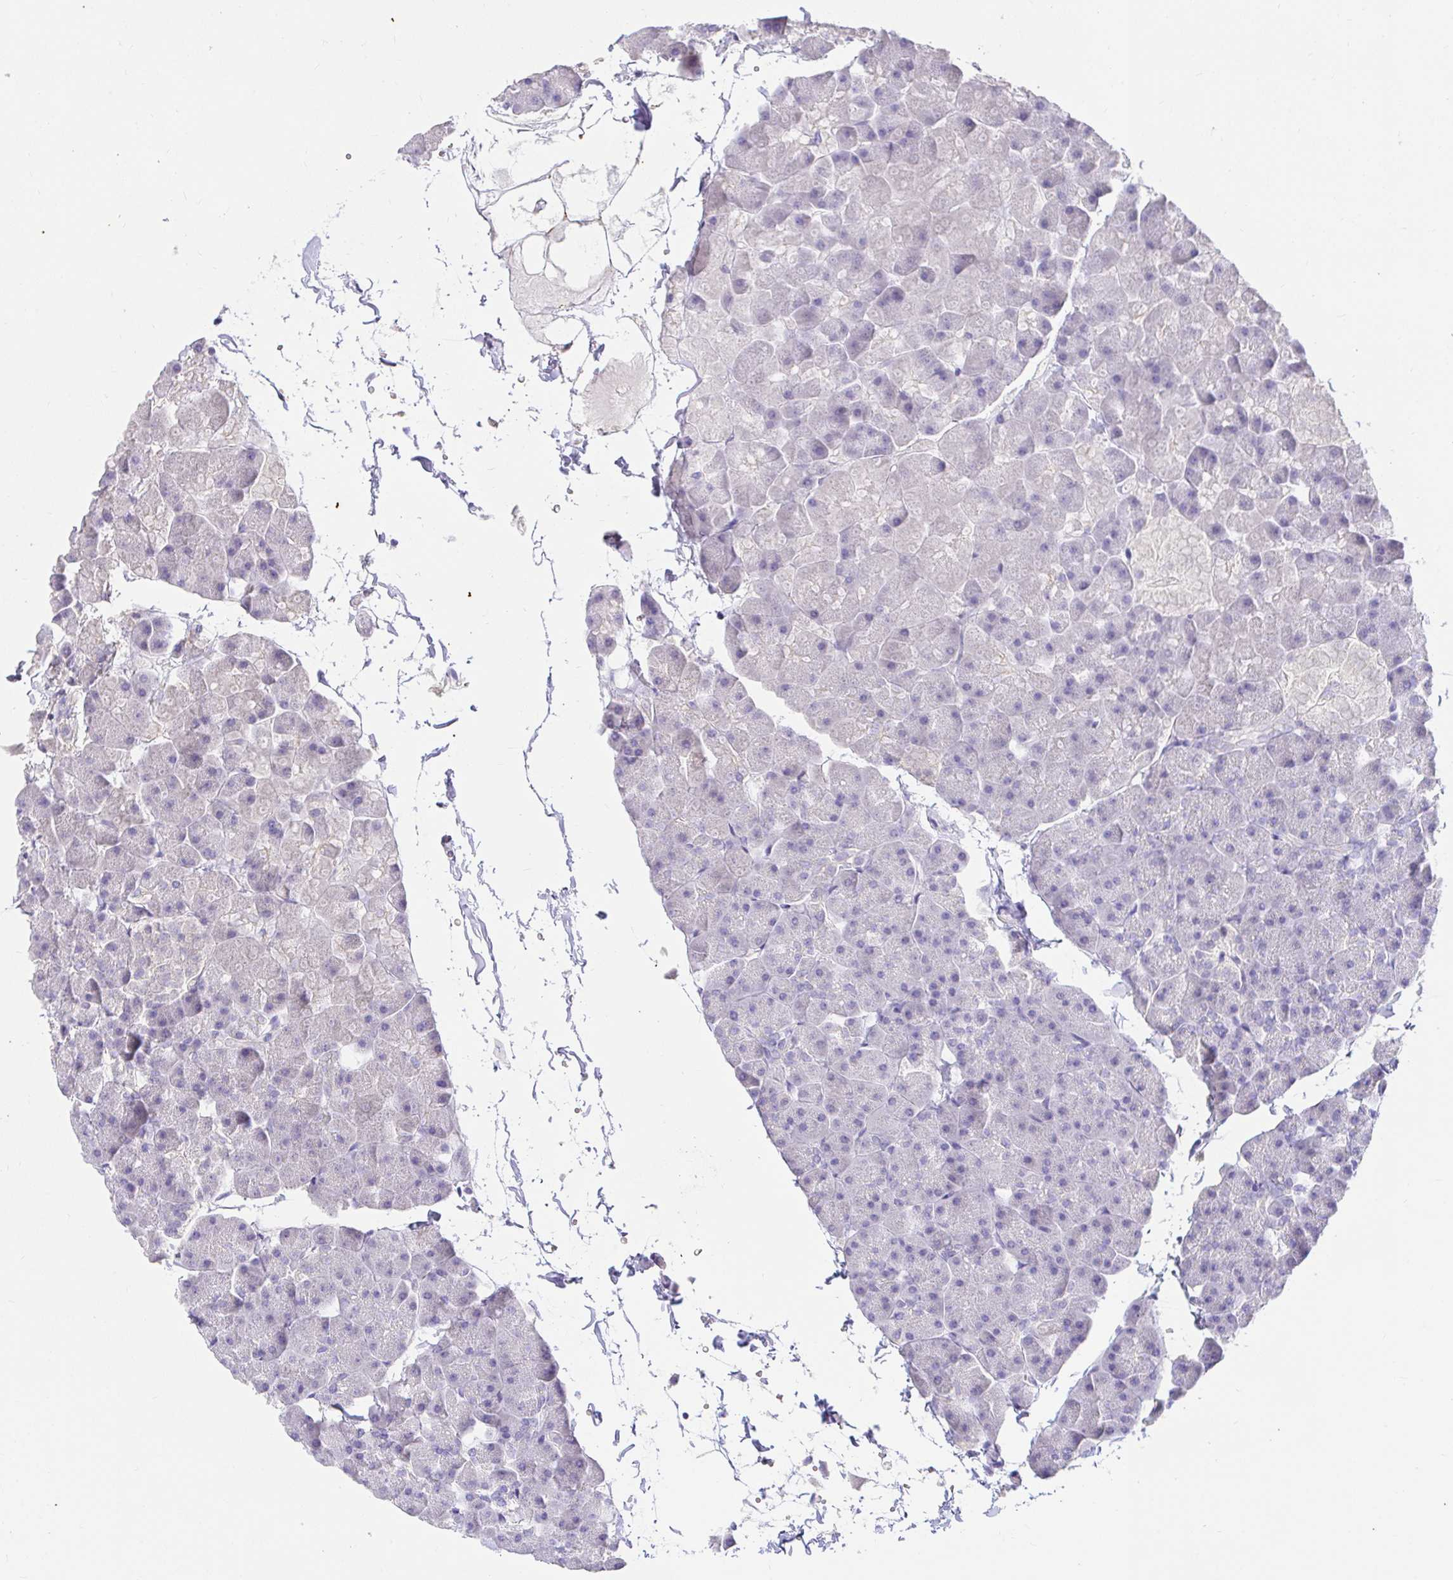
{"staining": {"intensity": "negative", "quantity": "none", "location": "none"}, "tissue": "pancreas", "cell_type": "Exocrine glandular cells", "image_type": "normal", "snomed": [{"axis": "morphology", "description": "Normal tissue, NOS"}, {"axis": "topography", "description": "Pancreas"}], "caption": "Immunohistochemistry (IHC) micrograph of unremarkable pancreas stained for a protein (brown), which shows no positivity in exocrine glandular cells.", "gene": "CDO1", "patient": {"sex": "male", "age": 35}}